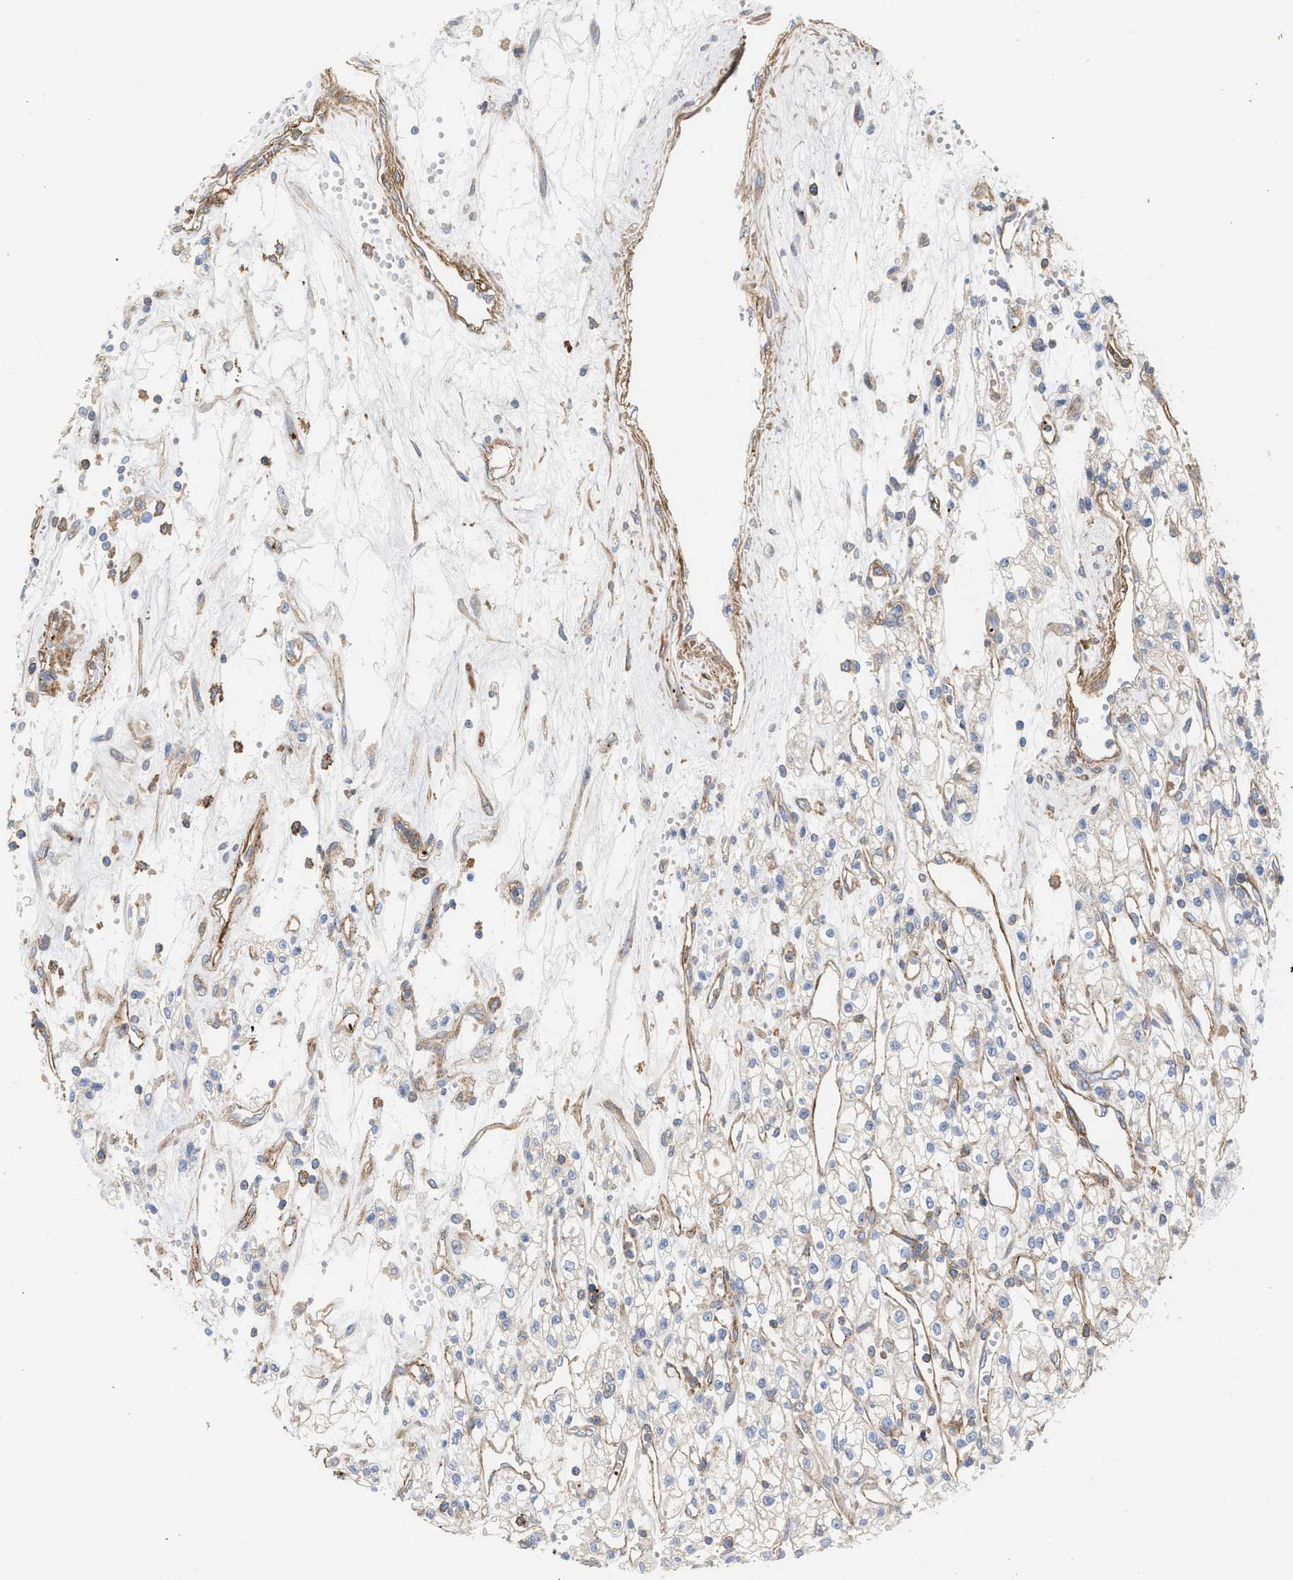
{"staining": {"intensity": "negative", "quantity": "none", "location": "none"}, "tissue": "renal cancer", "cell_type": "Tumor cells", "image_type": "cancer", "snomed": [{"axis": "morphology", "description": "Adenocarcinoma, NOS"}, {"axis": "topography", "description": "Kidney"}], "caption": "Immunohistochemical staining of renal cancer reveals no significant positivity in tumor cells. The staining was performed using DAB (3,3'-diaminobenzidine) to visualize the protein expression in brown, while the nuclei were stained in blue with hematoxylin (Magnification: 20x).", "gene": "HS3ST5", "patient": {"sex": "male", "age": 59}}